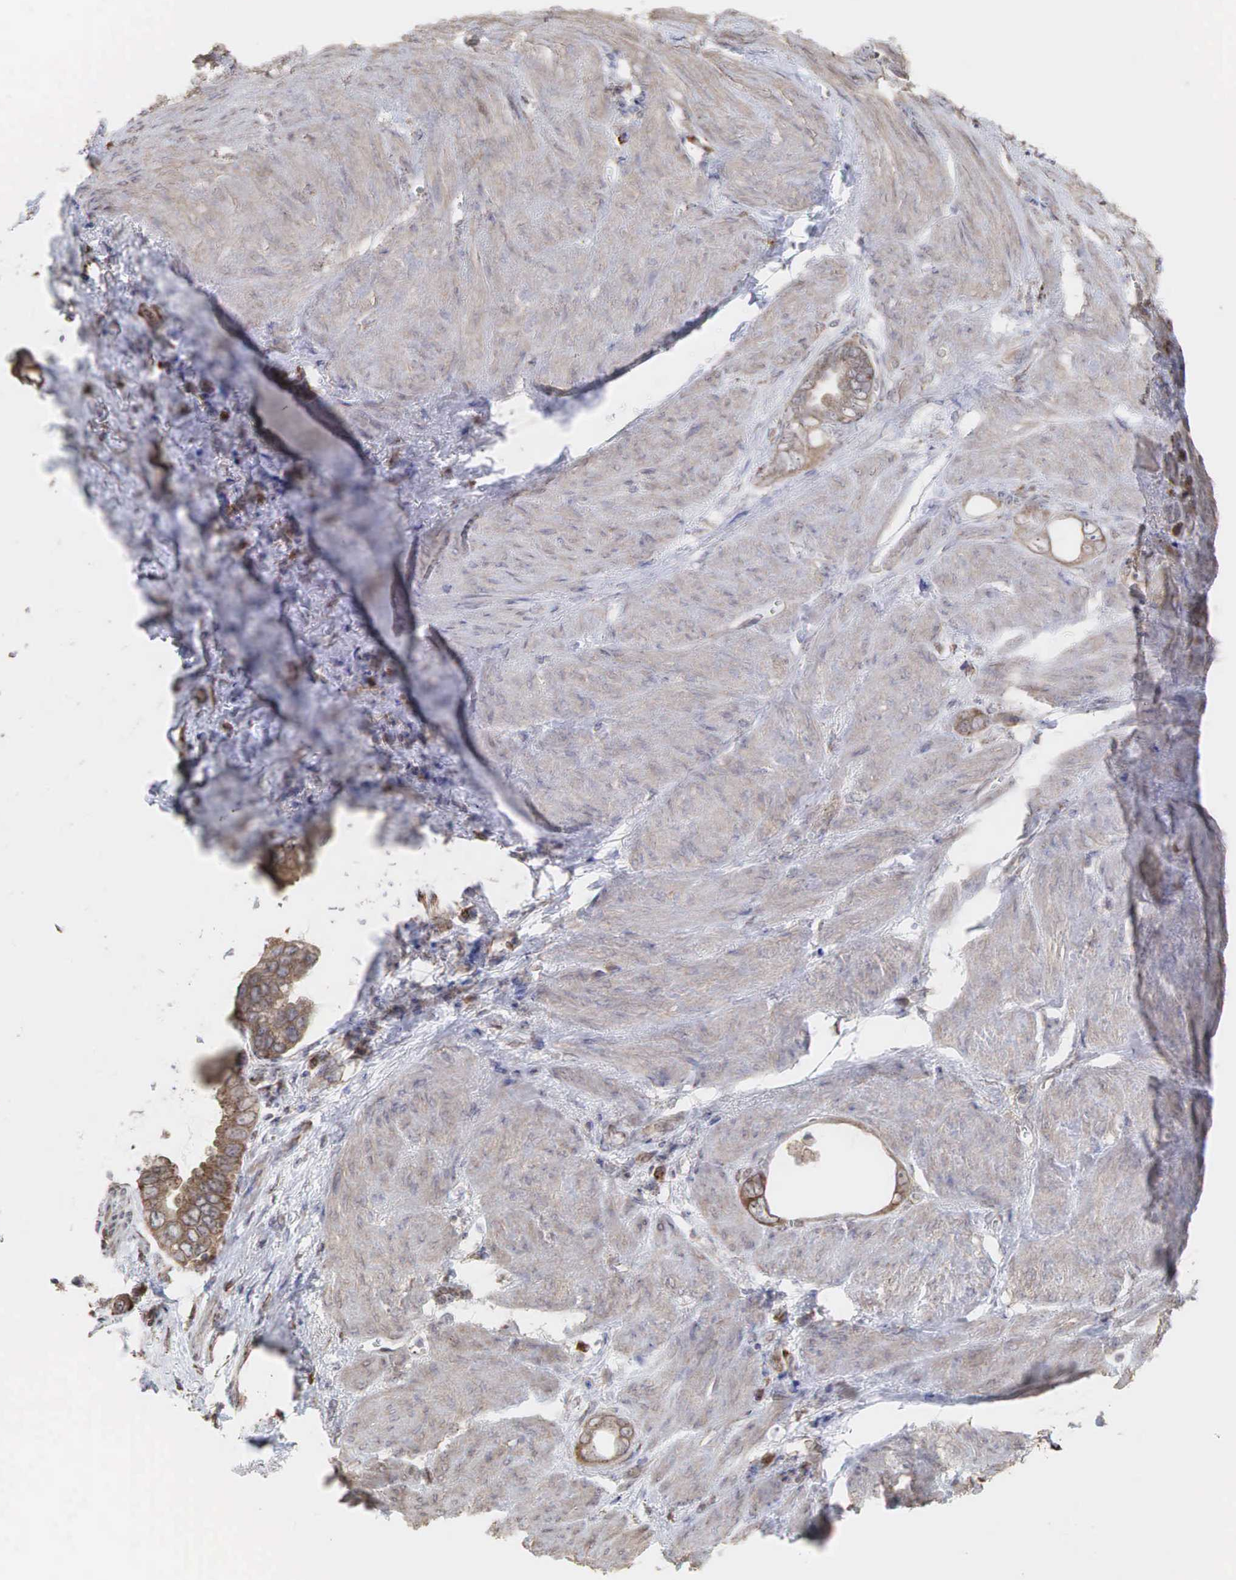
{"staining": {"intensity": "moderate", "quantity": ">75%", "location": "cytoplasmic/membranous"}, "tissue": "stomach cancer", "cell_type": "Tumor cells", "image_type": "cancer", "snomed": [{"axis": "morphology", "description": "Adenocarcinoma, NOS"}, {"axis": "topography", "description": "Stomach"}], "caption": "DAB immunohistochemical staining of human stomach cancer (adenocarcinoma) displays moderate cytoplasmic/membranous protein staining in about >75% of tumor cells.", "gene": "PABPC5", "patient": {"sex": "male", "age": 78}}